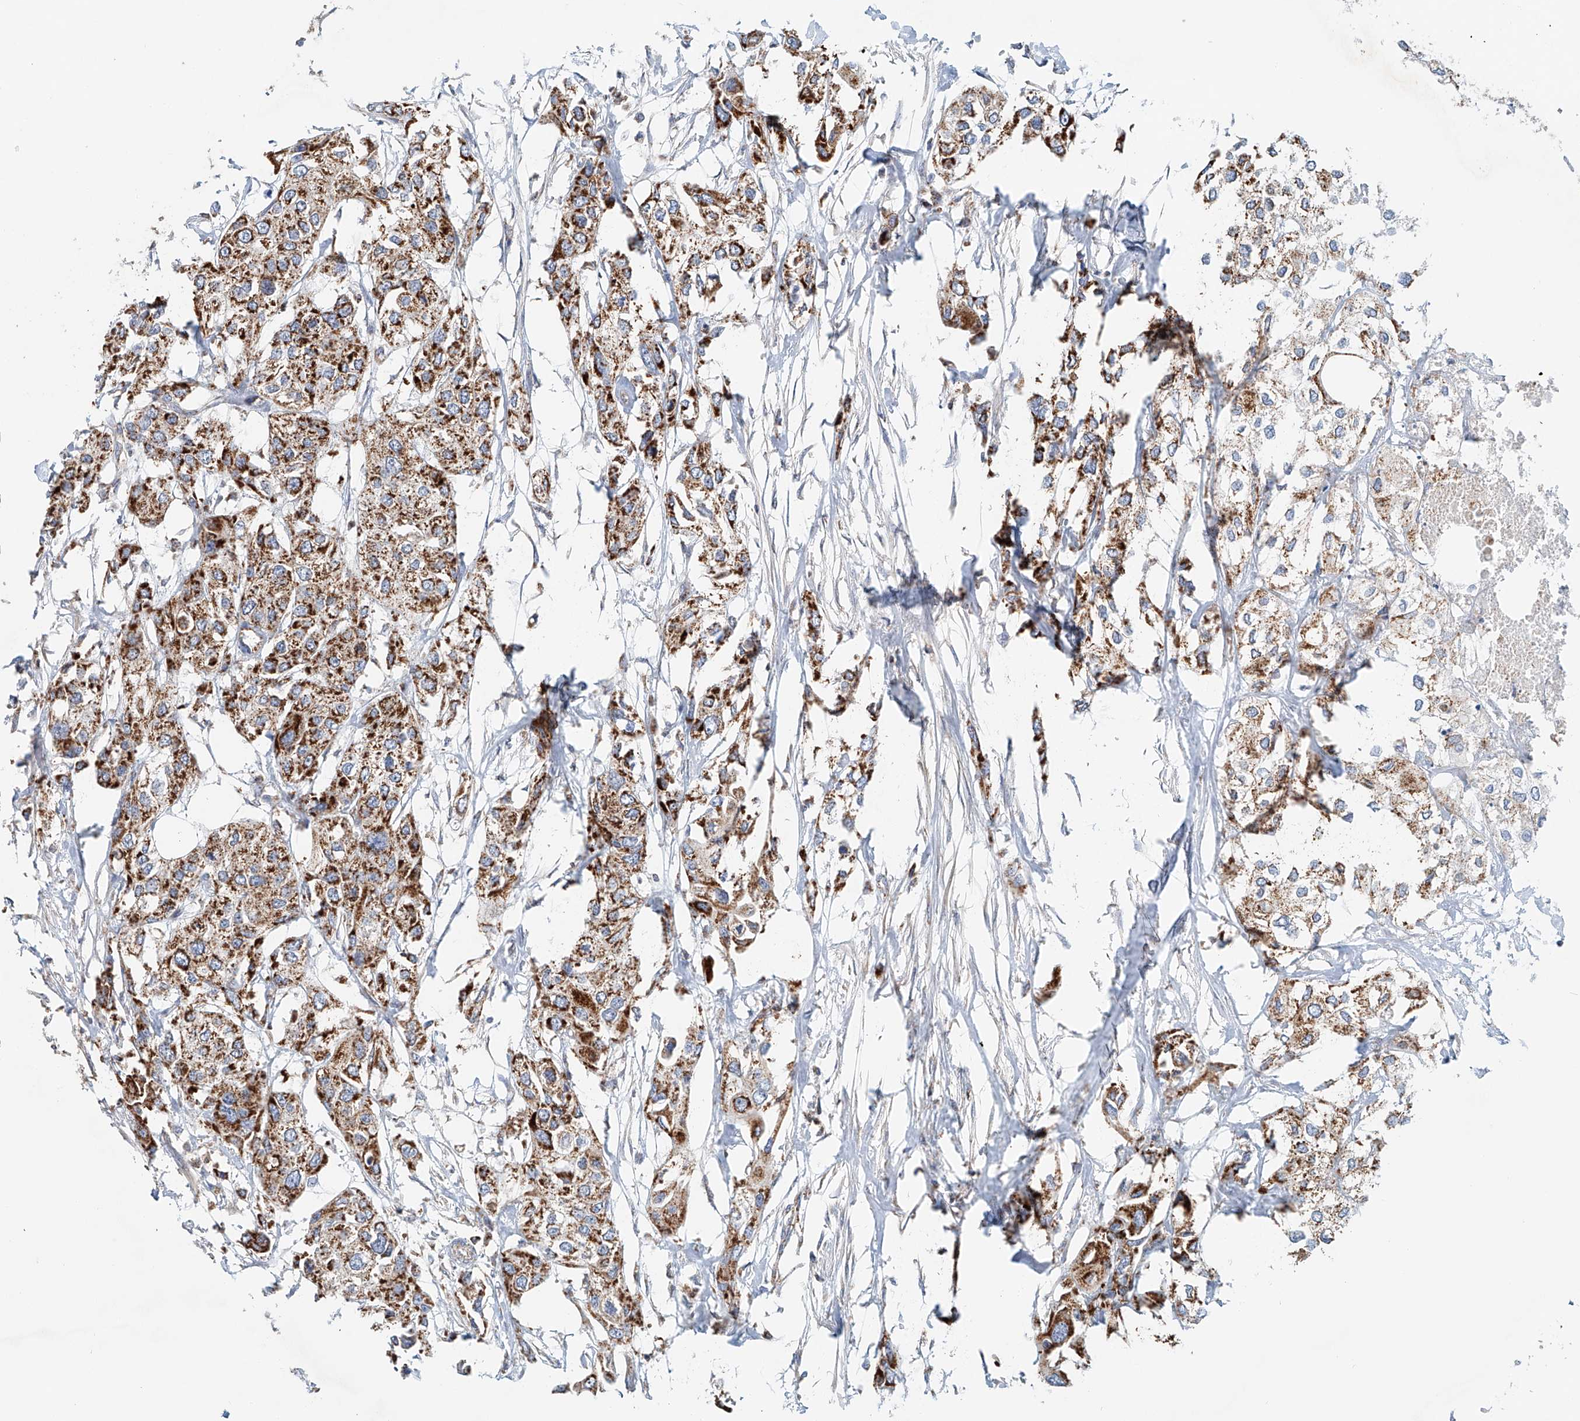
{"staining": {"intensity": "strong", "quantity": "25%-75%", "location": "cytoplasmic/membranous"}, "tissue": "urothelial cancer", "cell_type": "Tumor cells", "image_type": "cancer", "snomed": [{"axis": "morphology", "description": "Urothelial carcinoma, High grade"}, {"axis": "topography", "description": "Urinary bladder"}], "caption": "The photomicrograph demonstrates immunohistochemical staining of urothelial carcinoma (high-grade). There is strong cytoplasmic/membranous expression is identified in approximately 25%-75% of tumor cells.", "gene": "CARD10", "patient": {"sex": "male", "age": 64}}